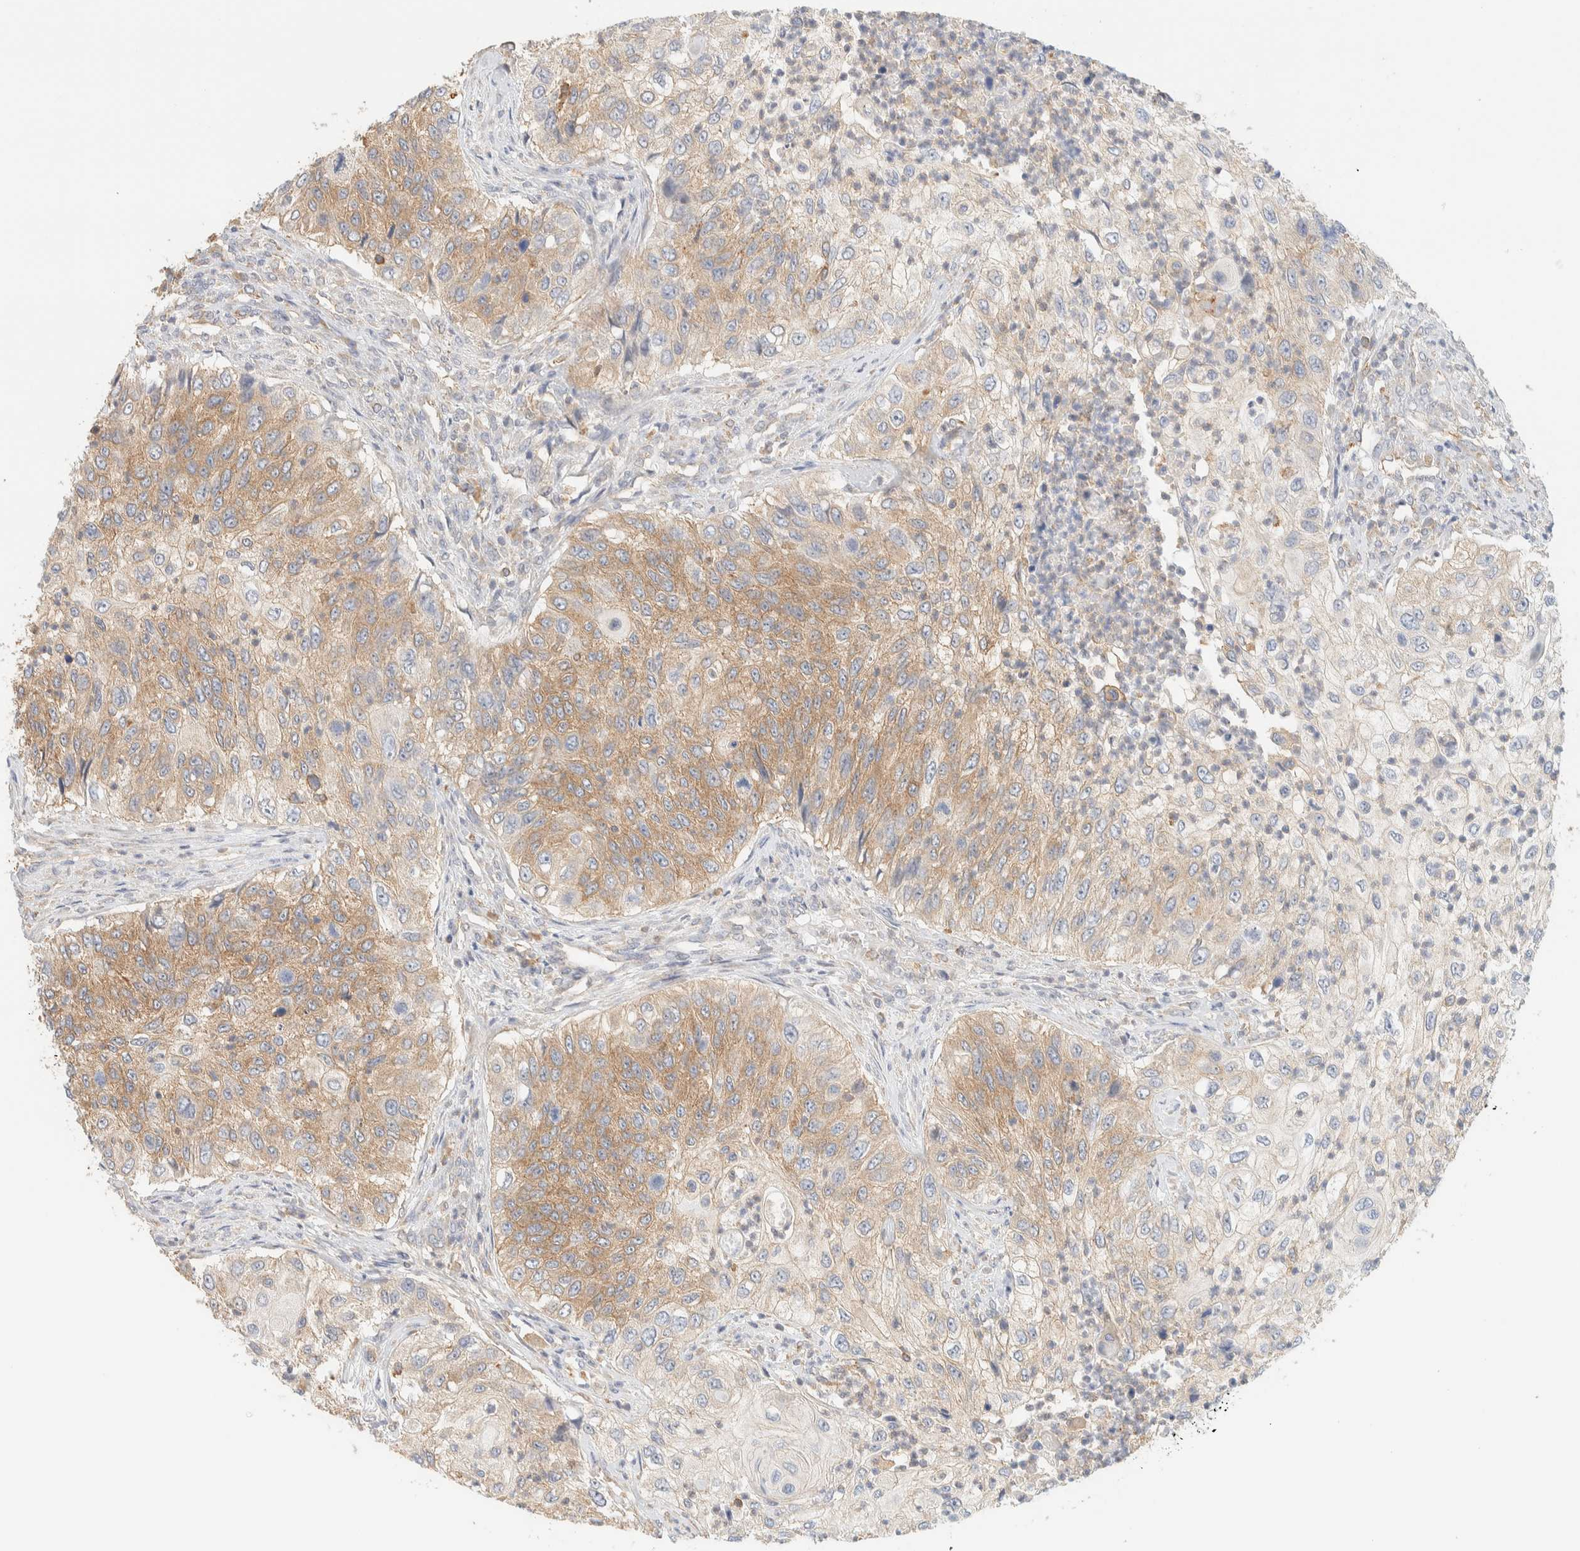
{"staining": {"intensity": "moderate", "quantity": ">75%", "location": "cytoplasmic/membranous"}, "tissue": "urothelial cancer", "cell_type": "Tumor cells", "image_type": "cancer", "snomed": [{"axis": "morphology", "description": "Urothelial carcinoma, High grade"}, {"axis": "topography", "description": "Urinary bladder"}], "caption": "Approximately >75% of tumor cells in human high-grade urothelial carcinoma demonstrate moderate cytoplasmic/membranous protein positivity as visualized by brown immunohistochemical staining.", "gene": "TBC1D8B", "patient": {"sex": "female", "age": 60}}